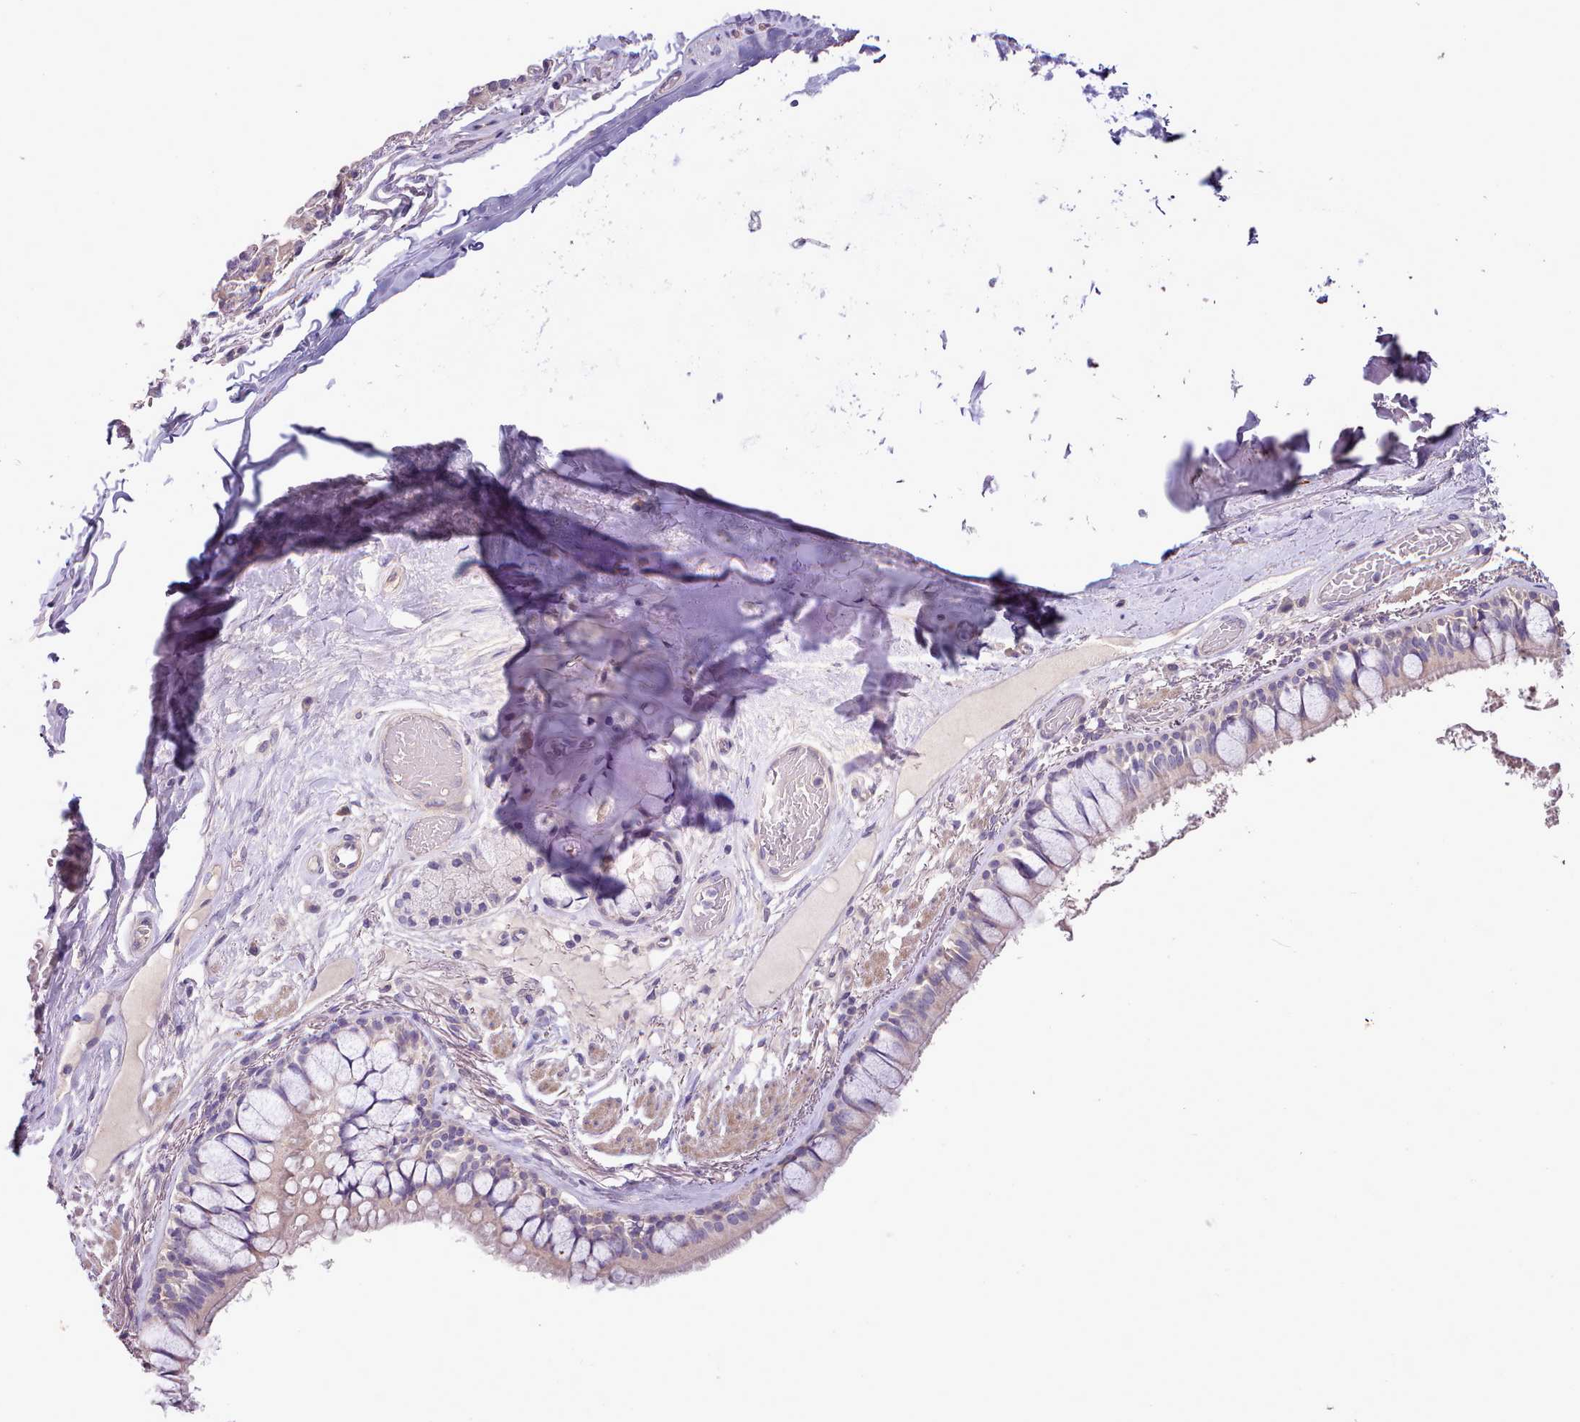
{"staining": {"intensity": "weak", "quantity": ">75%", "location": "cytoplasmic/membranous"}, "tissue": "bronchus", "cell_type": "Respiratory epithelial cells", "image_type": "normal", "snomed": [{"axis": "morphology", "description": "Normal tissue, NOS"}, {"axis": "topography", "description": "Bronchus"}], "caption": "Immunohistochemistry (IHC) micrograph of benign bronchus: bronchus stained using IHC demonstrates low levels of weak protein expression localized specifically in the cytoplasmic/membranous of respiratory epithelial cells, appearing as a cytoplasmic/membranous brown color.", "gene": "SETX", "patient": {"sex": "male", "age": 70}}